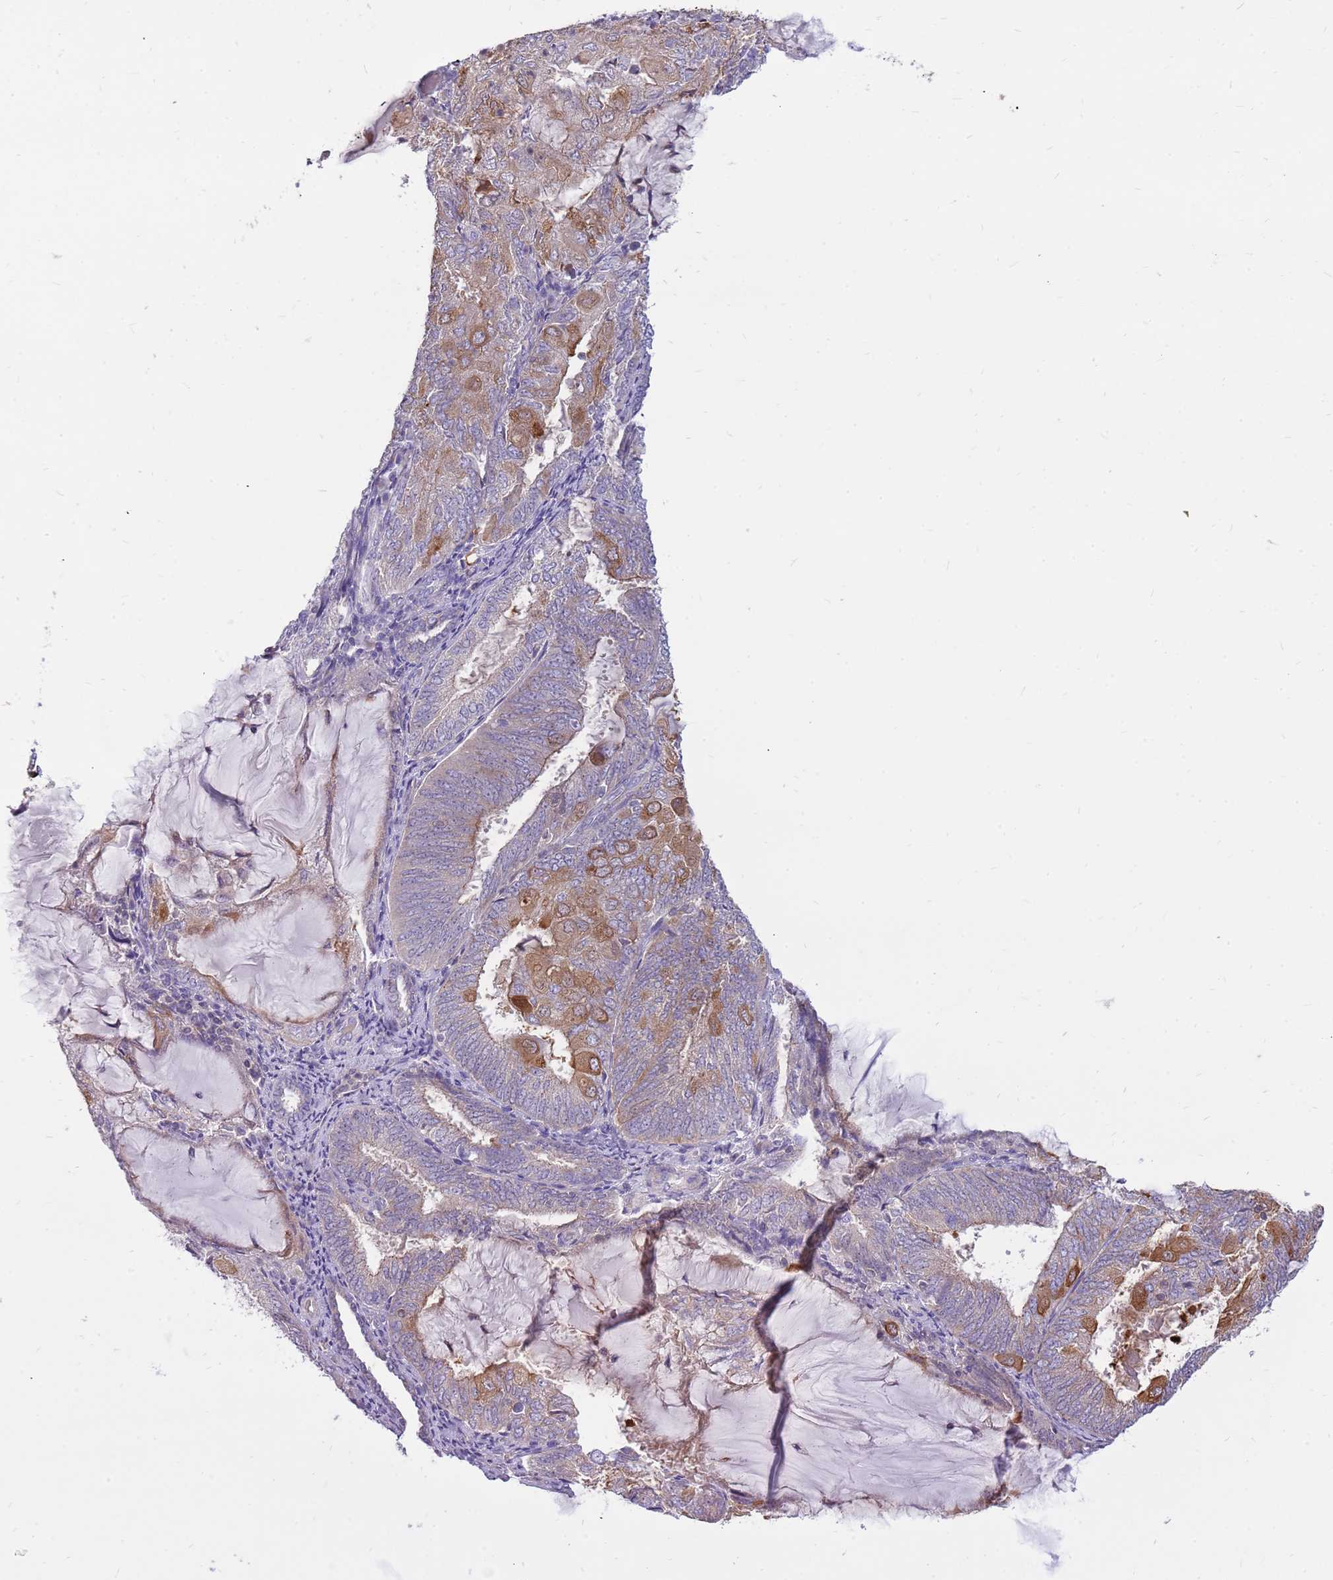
{"staining": {"intensity": "moderate", "quantity": "<25%", "location": "cytoplasmic/membranous"}, "tissue": "endometrial cancer", "cell_type": "Tumor cells", "image_type": "cancer", "snomed": [{"axis": "morphology", "description": "Adenocarcinoma, NOS"}, {"axis": "topography", "description": "Endometrium"}], "caption": "An IHC image of tumor tissue is shown. Protein staining in brown shows moderate cytoplasmic/membranous positivity in endometrial cancer (adenocarcinoma) within tumor cells.", "gene": "WDR90", "patient": {"sex": "female", "age": 81}}